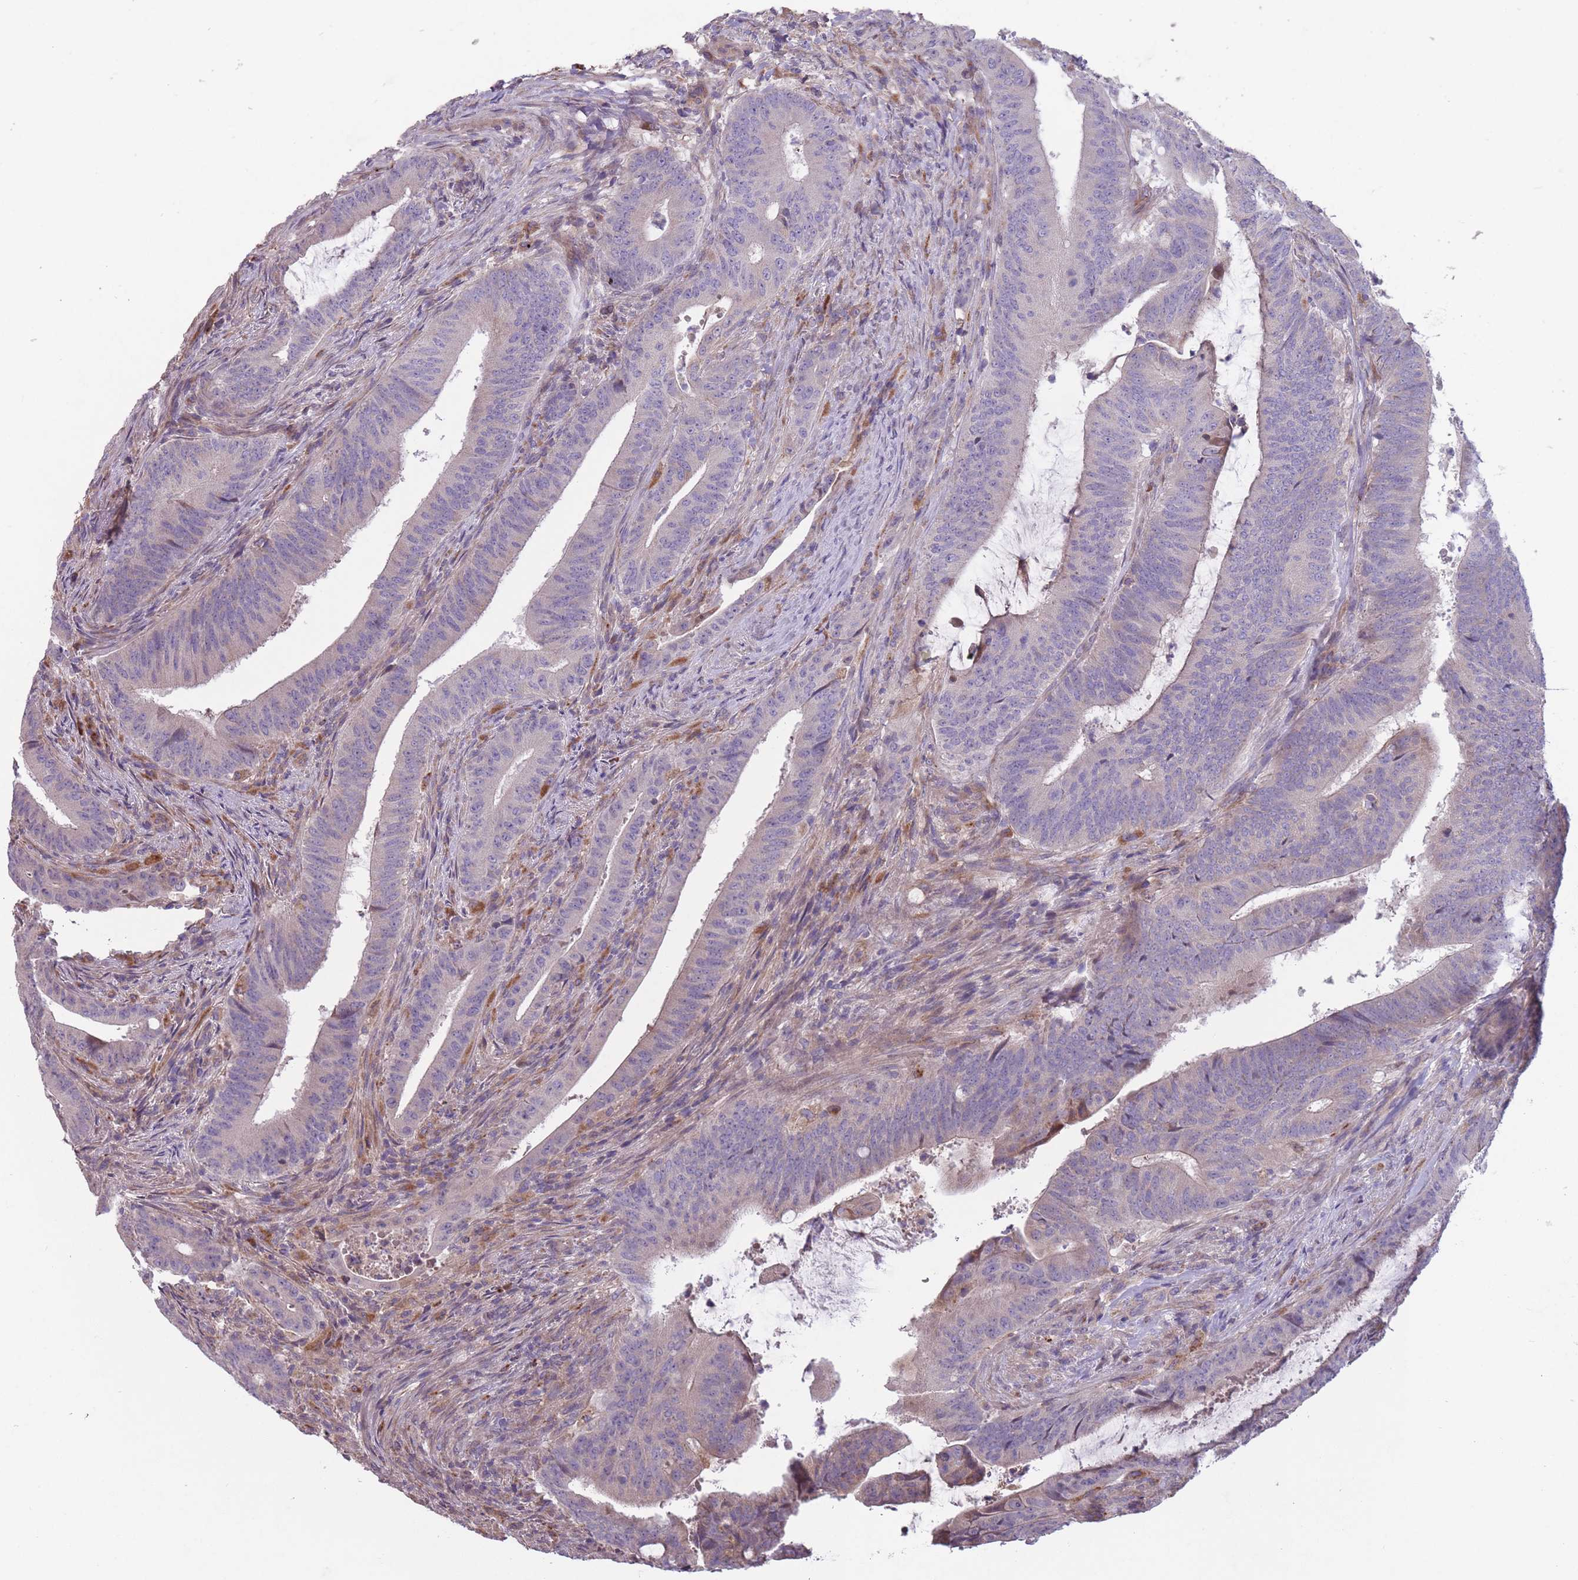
{"staining": {"intensity": "negative", "quantity": "none", "location": "none"}, "tissue": "colorectal cancer", "cell_type": "Tumor cells", "image_type": "cancer", "snomed": [{"axis": "morphology", "description": "Adenocarcinoma, NOS"}, {"axis": "topography", "description": "Colon"}], "caption": "This histopathology image is of colorectal cancer stained with IHC to label a protein in brown with the nuclei are counter-stained blue. There is no positivity in tumor cells.", "gene": "ITPKC", "patient": {"sex": "female", "age": 43}}